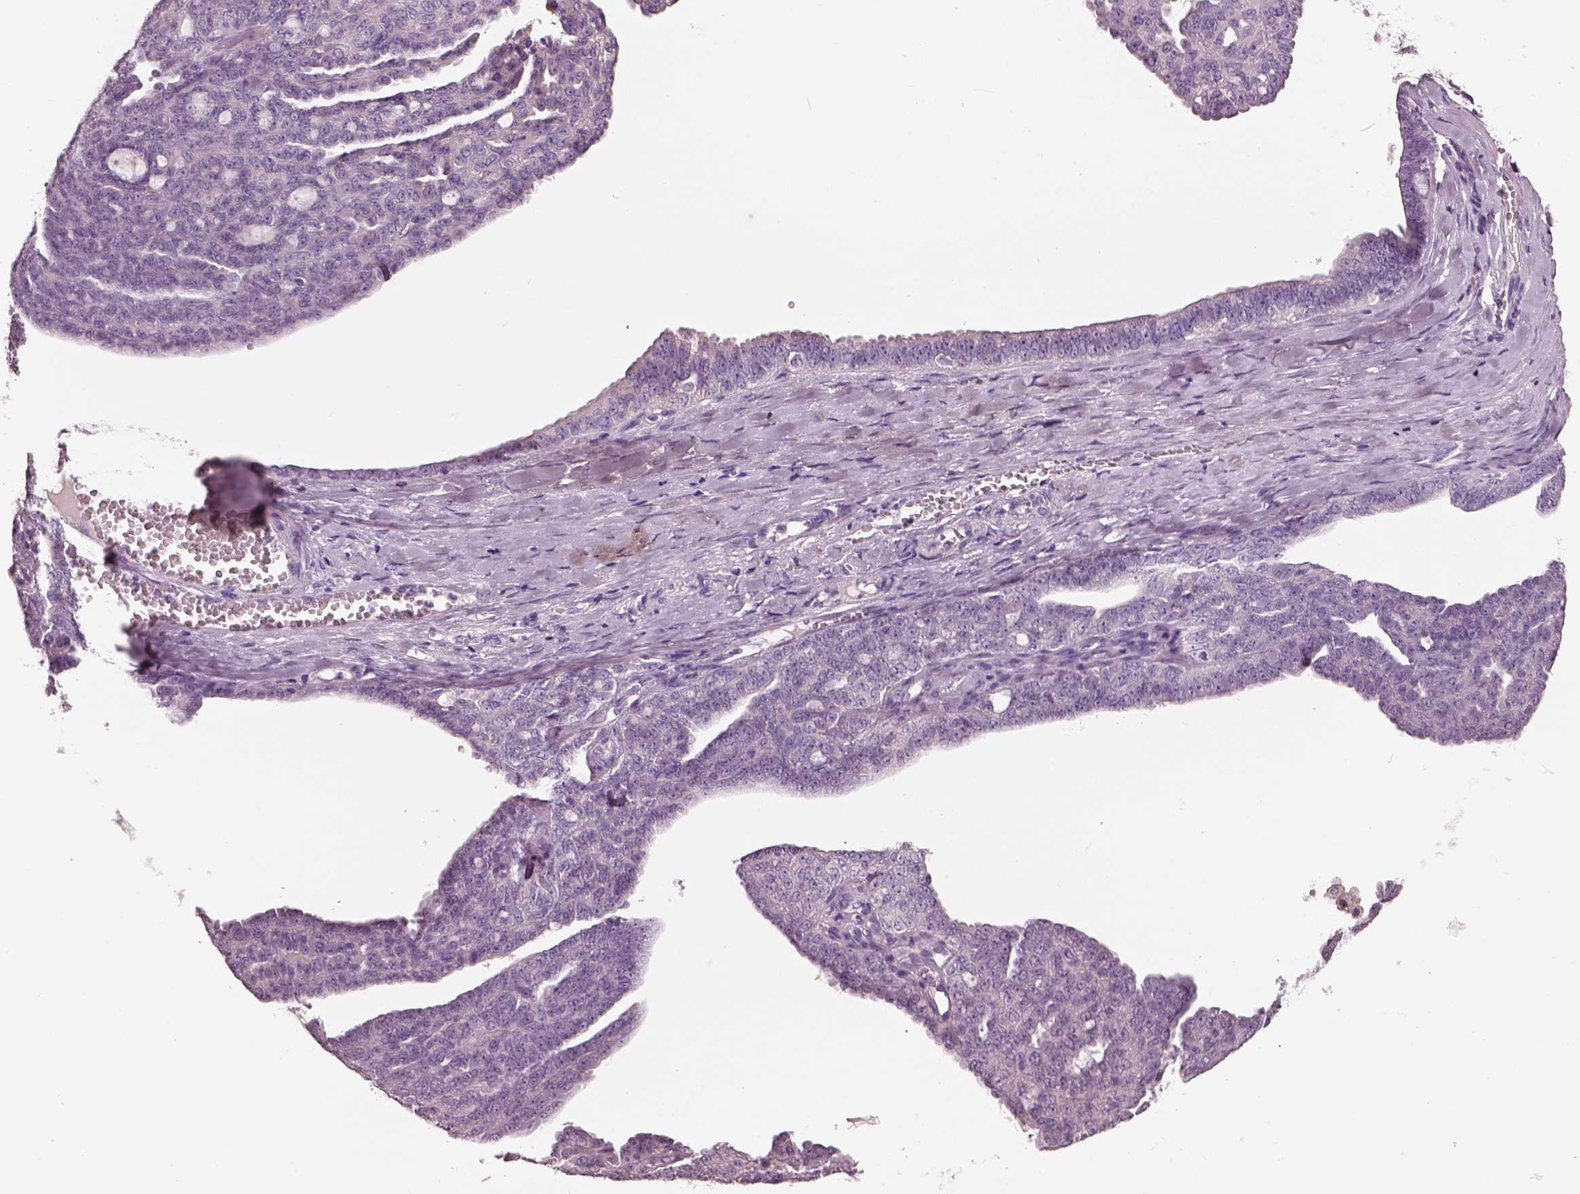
{"staining": {"intensity": "negative", "quantity": "none", "location": "none"}, "tissue": "ovarian cancer", "cell_type": "Tumor cells", "image_type": "cancer", "snomed": [{"axis": "morphology", "description": "Cystadenocarcinoma, serous, NOS"}, {"axis": "topography", "description": "Ovary"}], "caption": "Ovarian cancer (serous cystadenocarcinoma) stained for a protein using immunohistochemistry (IHC) shows no expression tumor cells.", "gene": "PNOC", "patient": {"sex": "female", "age": 71}}